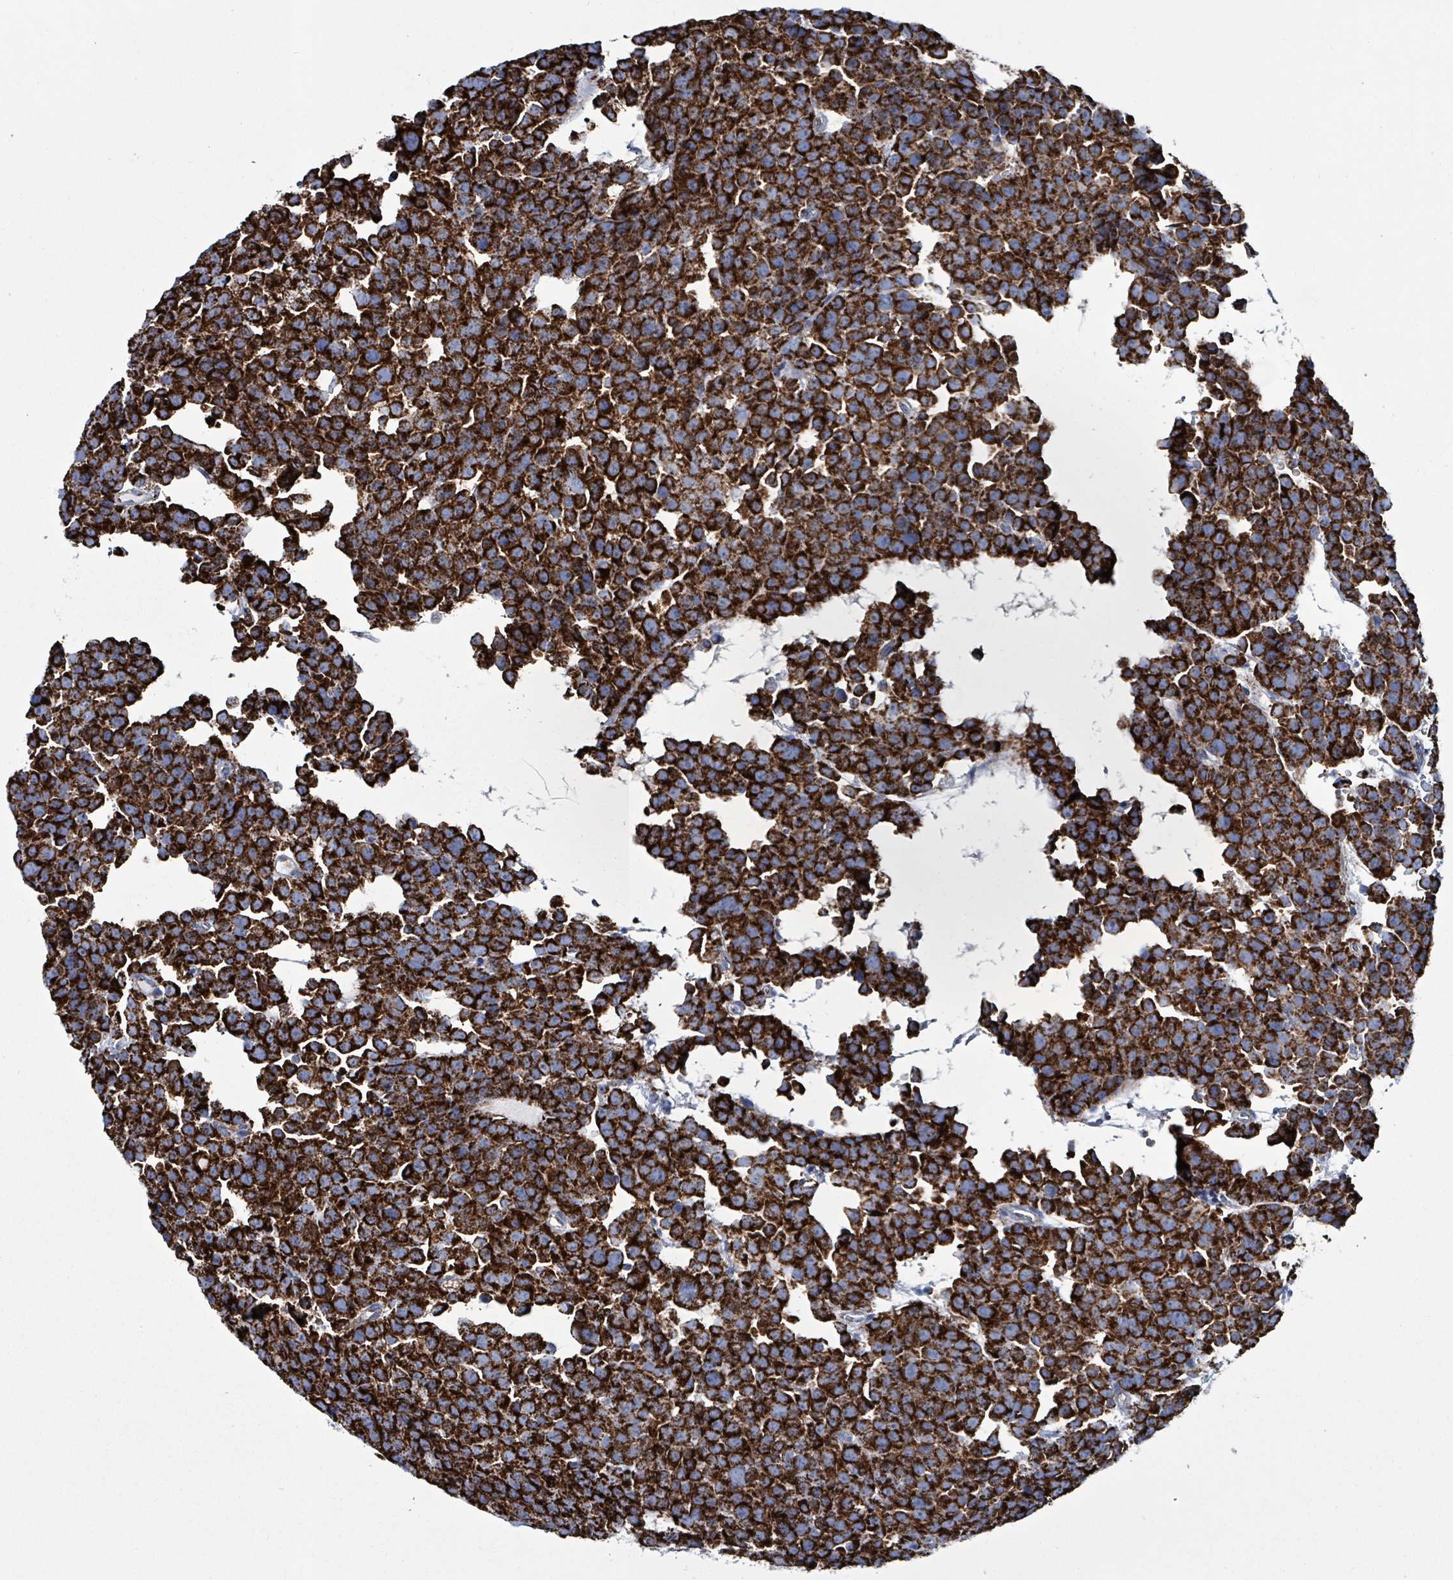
{"staining": {"intensity": "strong", "quantity": ">75%", "location": "cytoplasmic/membranous"}, "tissue": "testis cancer", "cell_type": "Tumor cells", "image_type": "cancer", "snomed": [{"axis": "morphology", "description": "Seminoma, NOS"}, {"axis": "topography", "description": "Testis"}], "caption": "Strong cytoplasmic/membranous protein positivity is present in approximately >75% of tumor cells in testis cancer.", "gene": "IDH3B", "patient": {"sex": "male", "age": 71}}